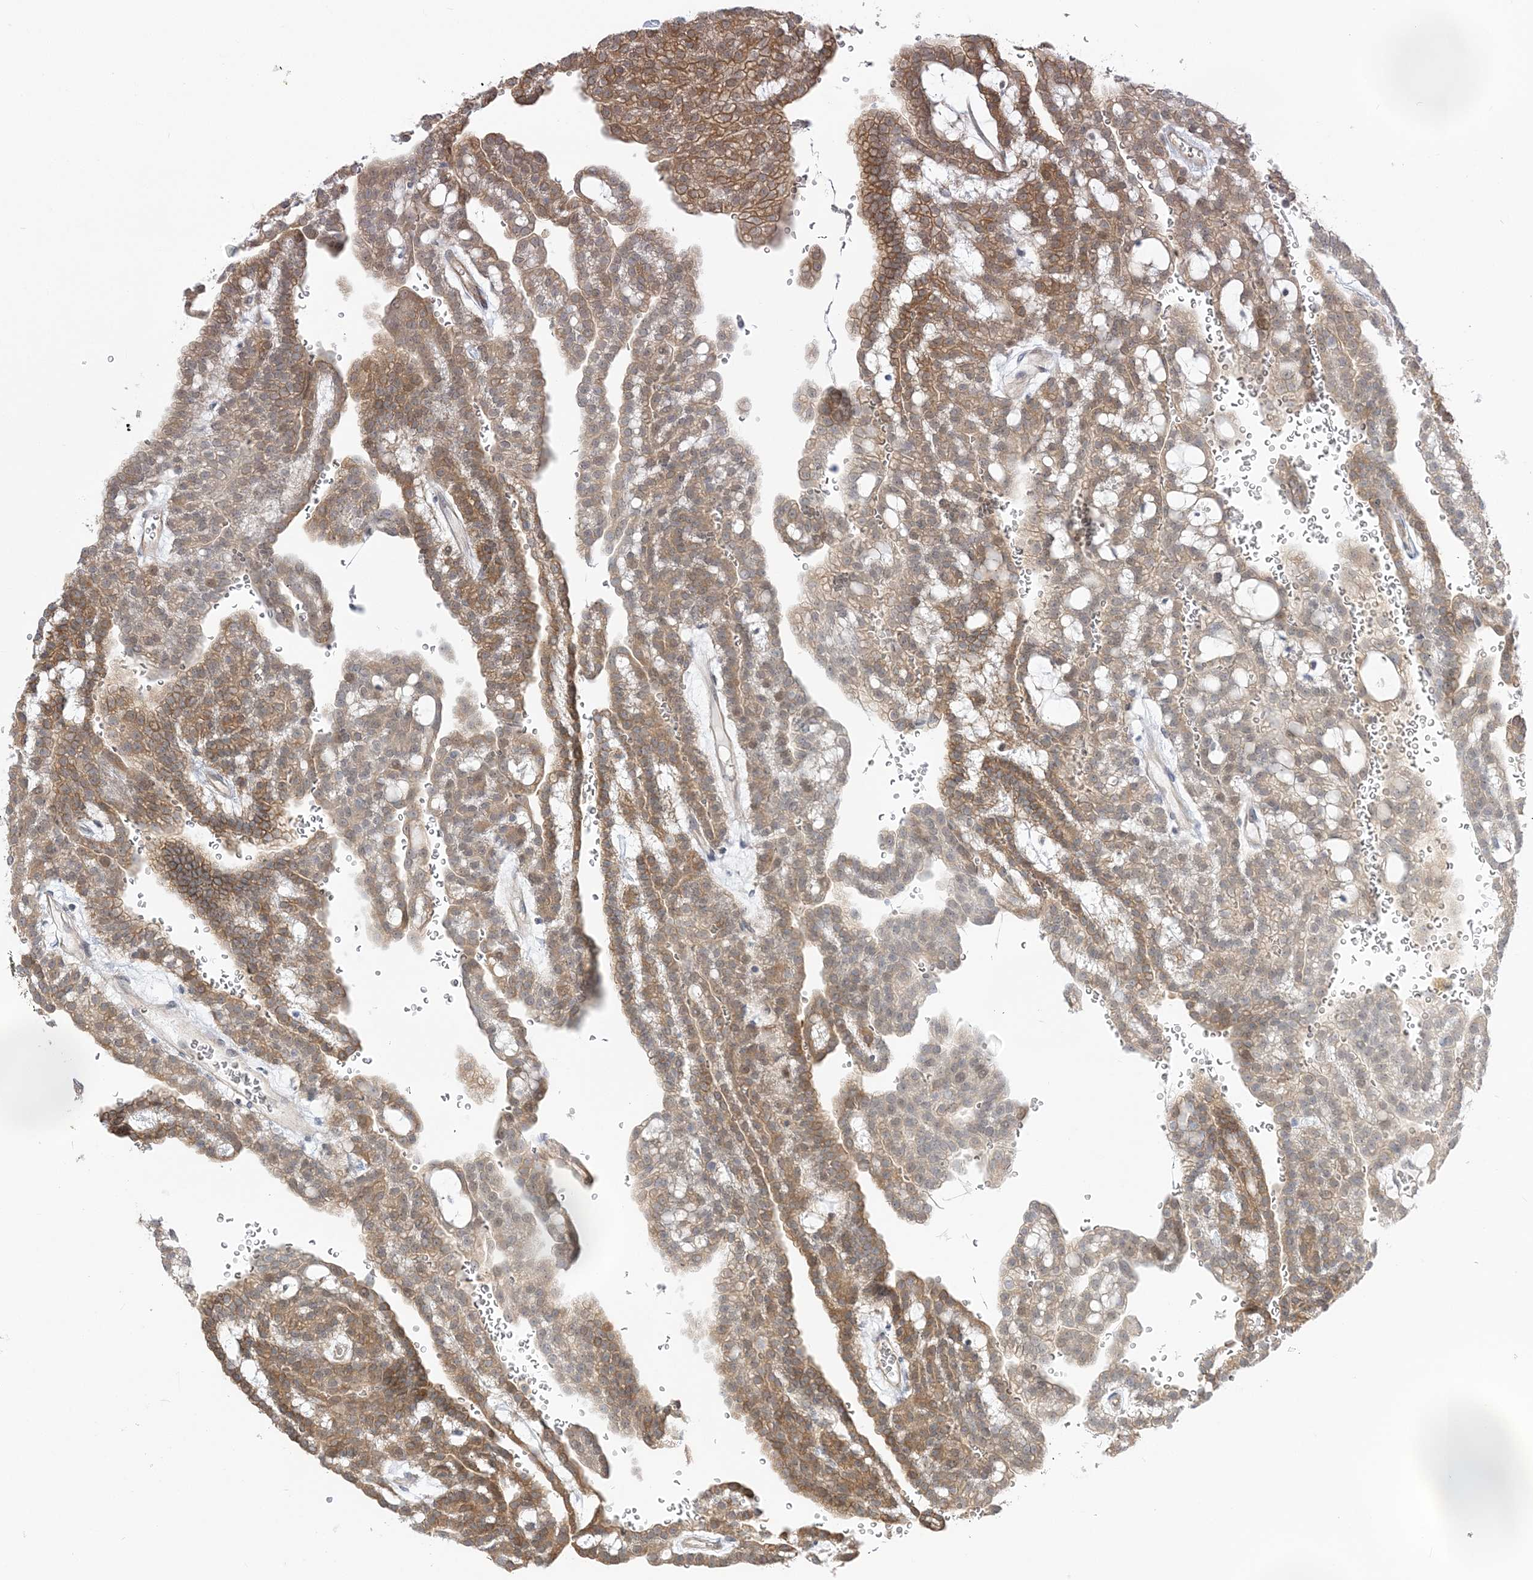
{"staining": {"intensity": "moderate", "quantity": "25%-75%", "location": "cytoplasmic/membranous,nuclear"}, "tissue": "renal cancer", "cell_type": "Tumor cells", "image_type": "cancer", "snomed": [{"axis": "morphology", "description": "Adenocarcinoma, NOS"}, {"axis": "topography", "description": "Kidney"}], "caption": "Human renal adenocarcinoma stained with a brown dye displays moderate cytoplasmic/membranous and nuclear positive staining in about 25%-75% of tumor cells.", "gene": "THADA", "patient": {"sex": "male", "age": 63}}